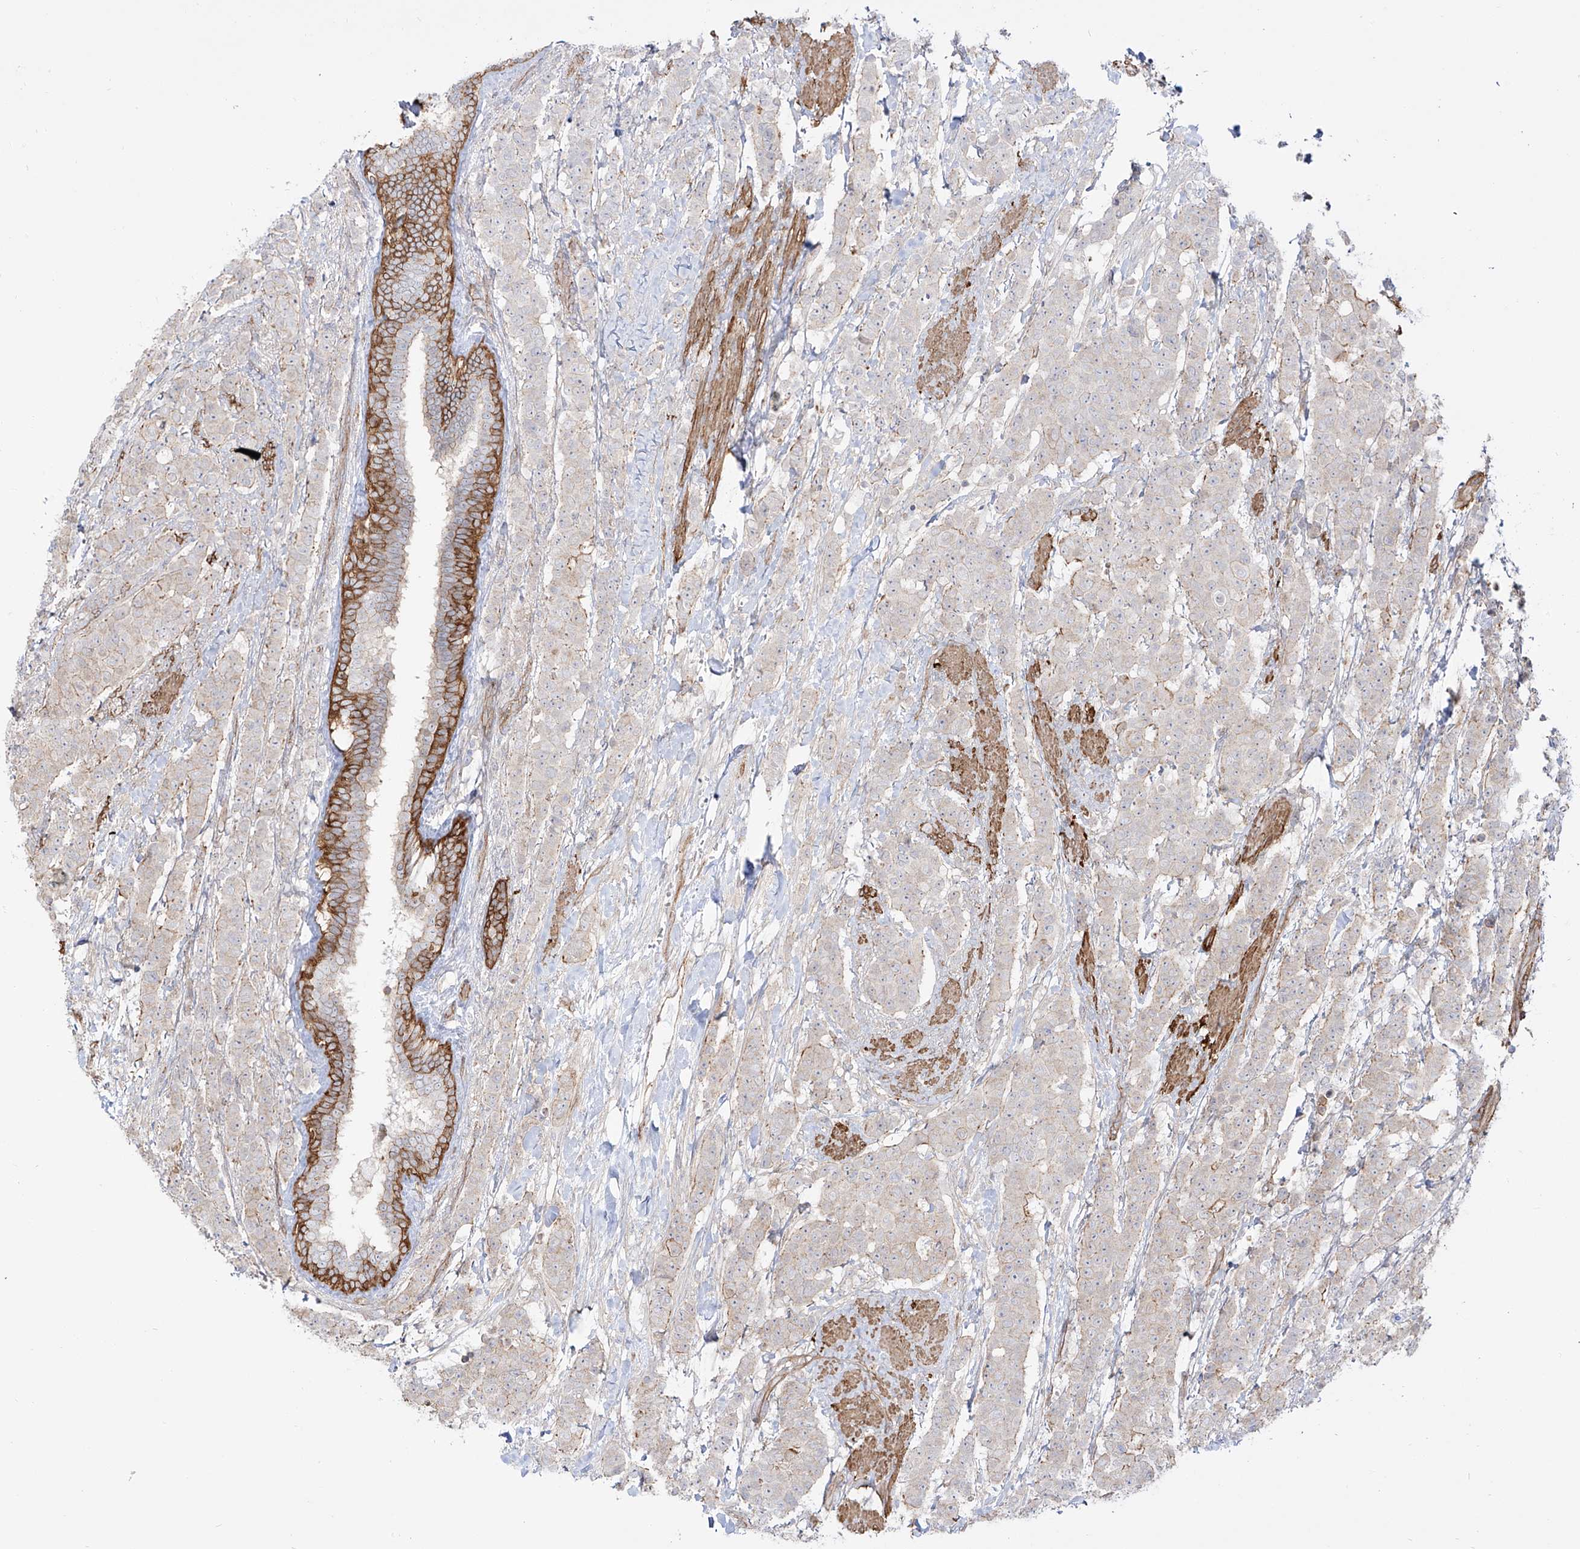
{"staining": {"intensity": "moderate", "quantity": "<25%", "location": "cytoplasmic/membranous"}, "tissue": "breast cancer", "cell_type": "Tumor cells", "image_type": "cancer", "snomed": [{"axis": "morphology", "description": "Duct carcinoma"}, {"axis": "topography", "description": "Breast"}], "caption": "Immunohistochemistry histopathology image of intraductal carcinoma (breast) stained for a protein (brown), which demonstrates low levels of moderate cytoplasmic/membranous positivity in about <25% of tumor cells.", "gene": "ZNF180", "patient": {"sex": "female", "age": 40}}